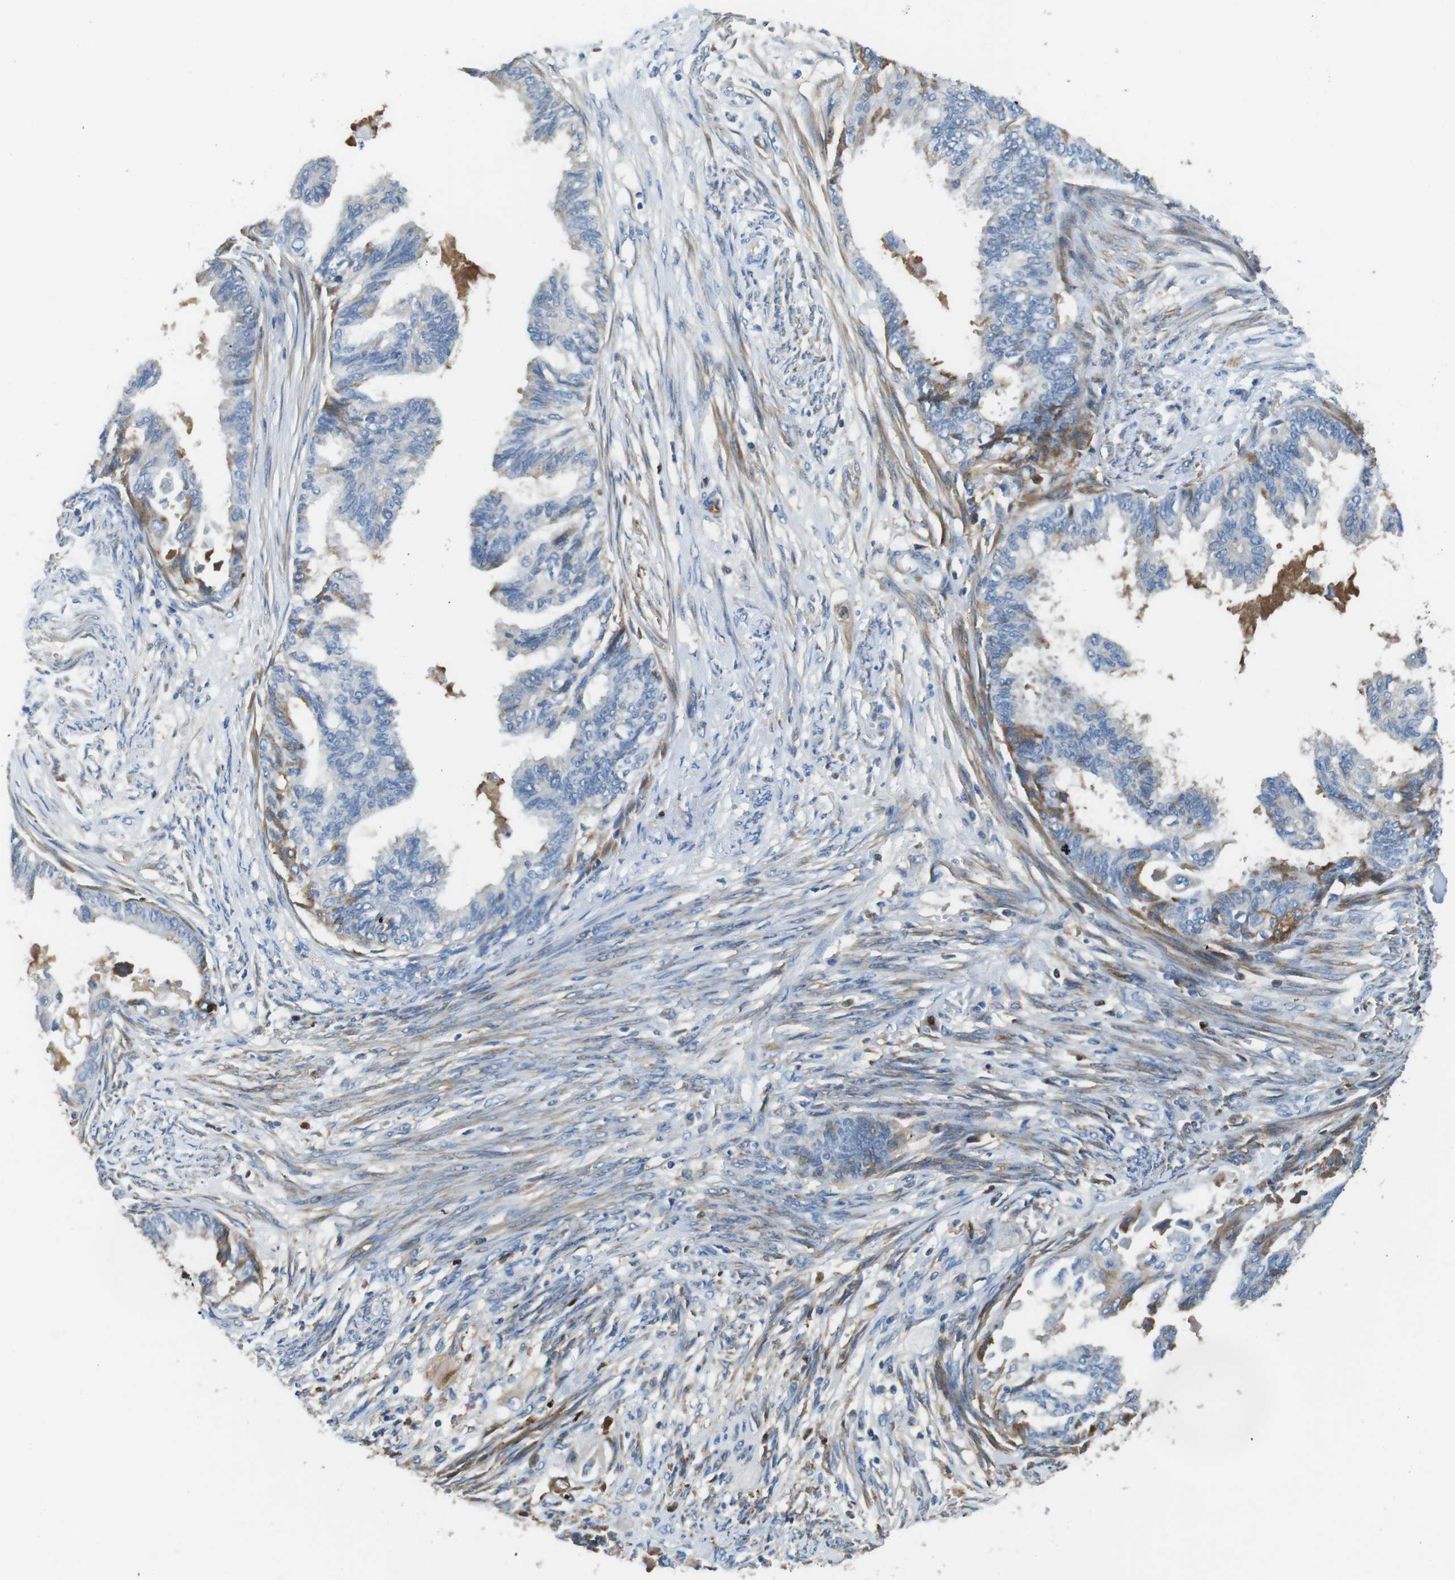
{"staining": {"intensity": "weak", "quantity": "<25%", "location": "cytoplasmic/membranous"}, "tissue": "cervical cancer", "cell_type": "Tumor cells", "image_type": "cancer", "snomed": [{"axis": "morphology", "description": "Normal tissue, NOS"}, {"axis": "morphology", "description": "Adenocarcinoma, NOS"}, {"axis": "topography", "description": "Cervix"}, {"axis": "topography", "description": "Endometrium"}], "caption": "Tumor cells are negative for protein expression in human cervical cancer.", "gene": "TMPRSS15", "patient": {"sex": "female", "age": 86}}